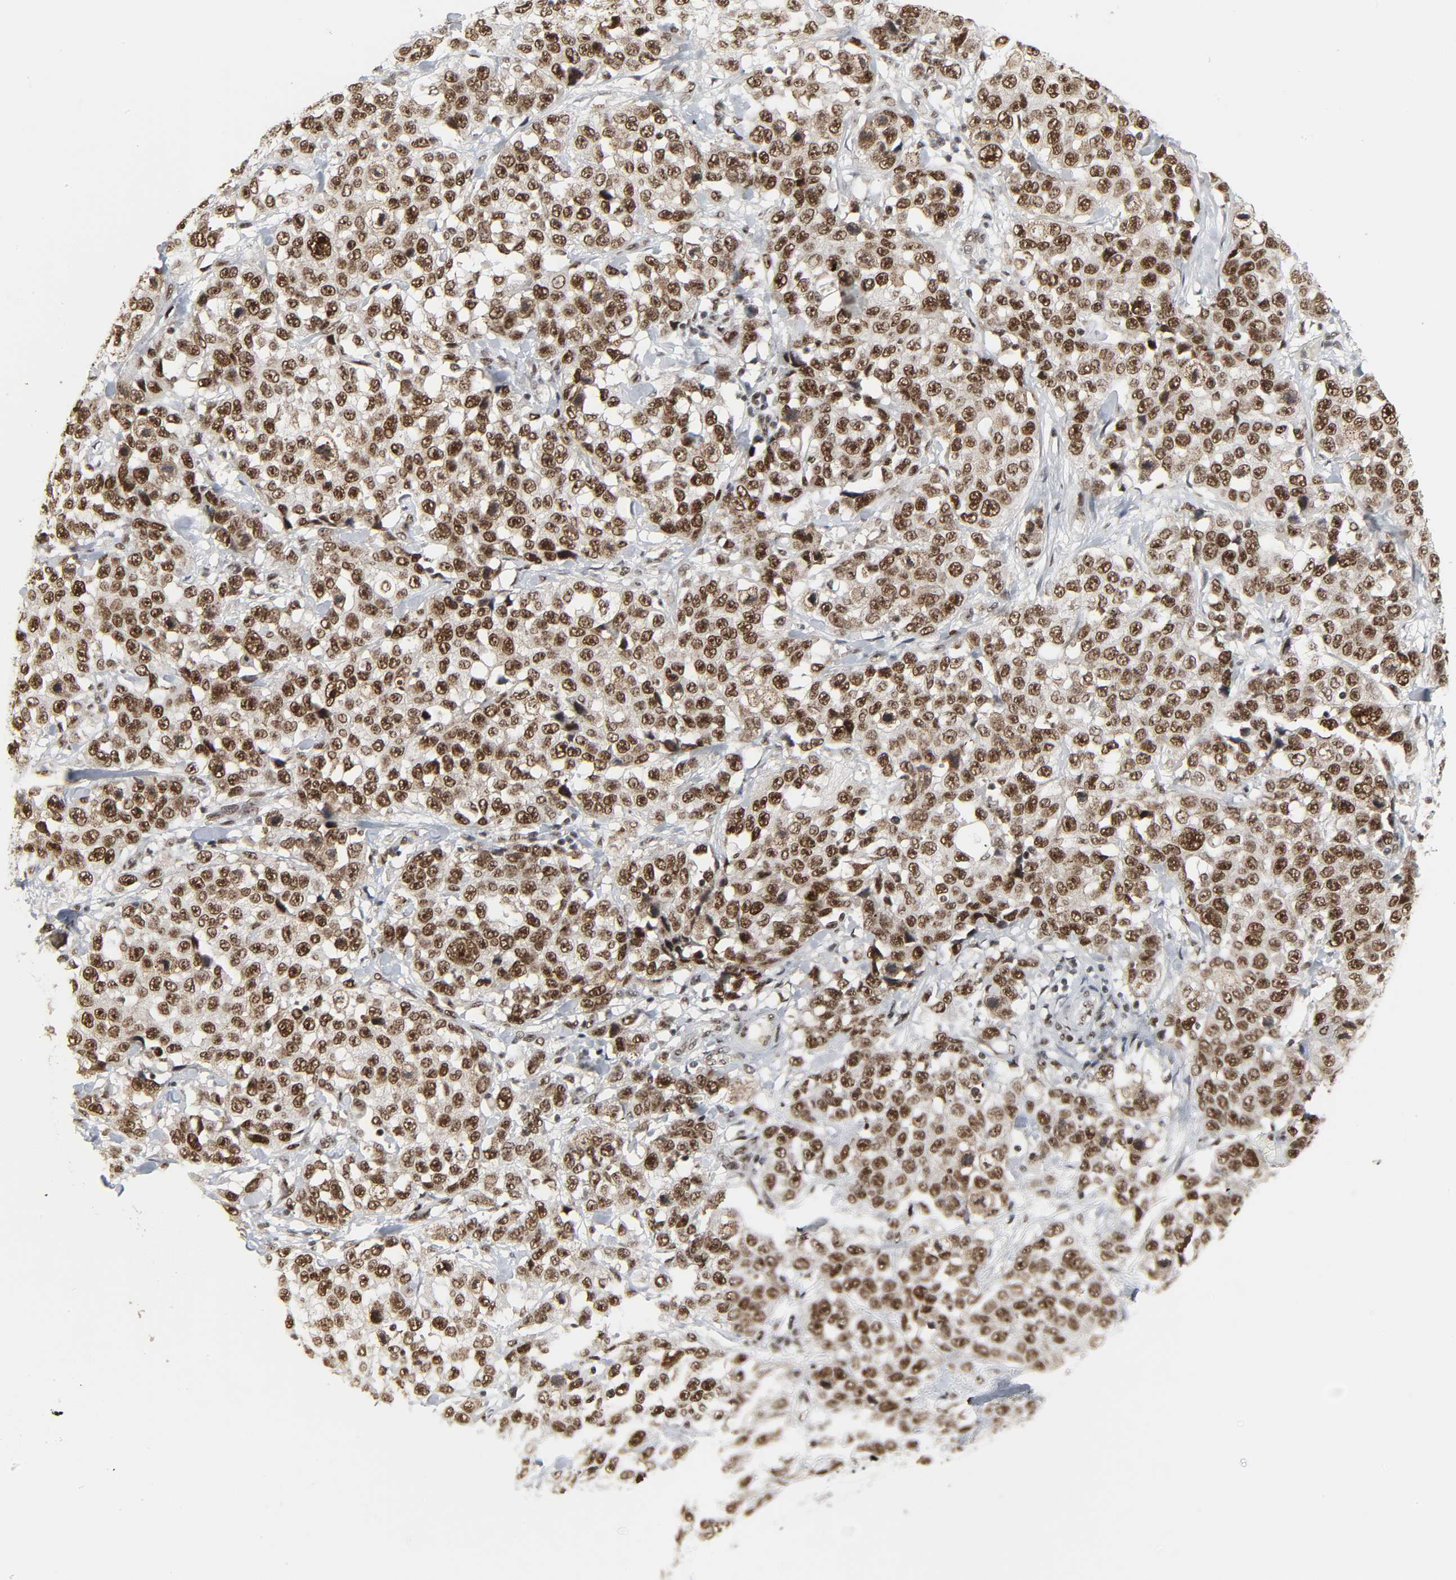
{"staining": {"intensity": "strong", "quantity": ">75%", "location": "nuclear"}, "tissue": "stomach cancer", "cell_type": "Tumor cells", "image_type": "cancer", "snomed": [{"axis": "morphology", "description": "Normal tissue, NOS"}, {"axis": "morphology", "description": "Adenocarcinoma, NOS"}, {"axis": "topography", "description": "Stomach"}], "caption": "IHC staining of stomach cancer (adenocarcinoma), which exhibits high levels of strong nuclear positivity in about >75% of tumor cells indicating strong nuclear protein staining. The staining was performed using DAB (brown) for protein detection and nuclei were counterstained in hematoxylin (blue).", "gene": "CDK7", "patient": {"sex": "male", "age": 48}}